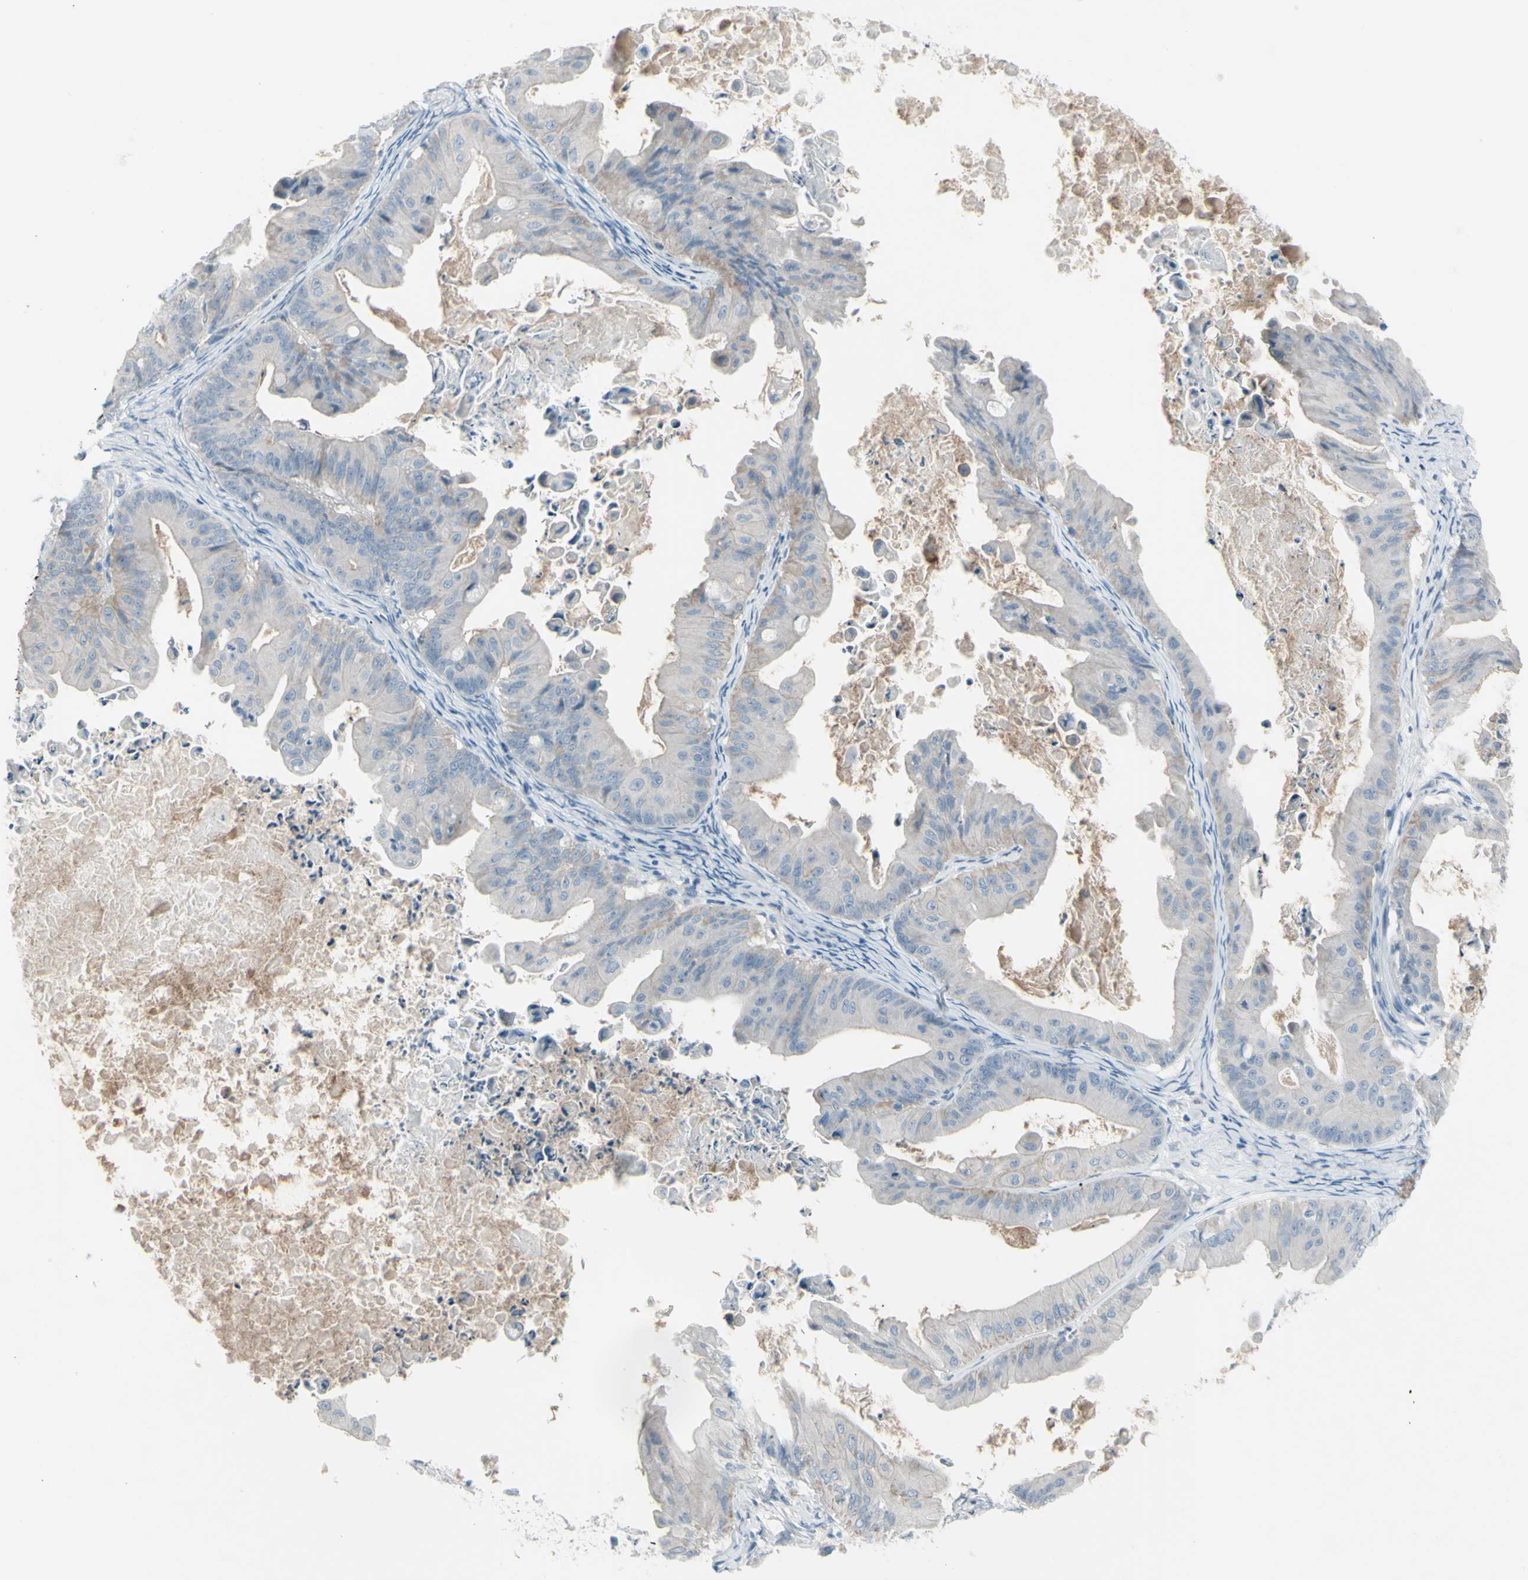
{"staining": {"intensity": "weak", "quantity": "<25%", "location": "cytoplasmic/membranous"}, "tissue": "ovarian cancer", "cell_type": "Tumor cells", "image_type": "cancer", "snomed": [{"axis": "morphology", "description": "Cystadenocarcinoma, mucinous, NOS"}, {"axis": "topography", "description": "Ovary"}], "caption": "Immunohistochemistry of ovarian cancer (mucinous cystadenocarcinoma) reveals no positivity in tumor cells.", "gene": "GPR34", "patient": {"sex": "female", "age": 37}}